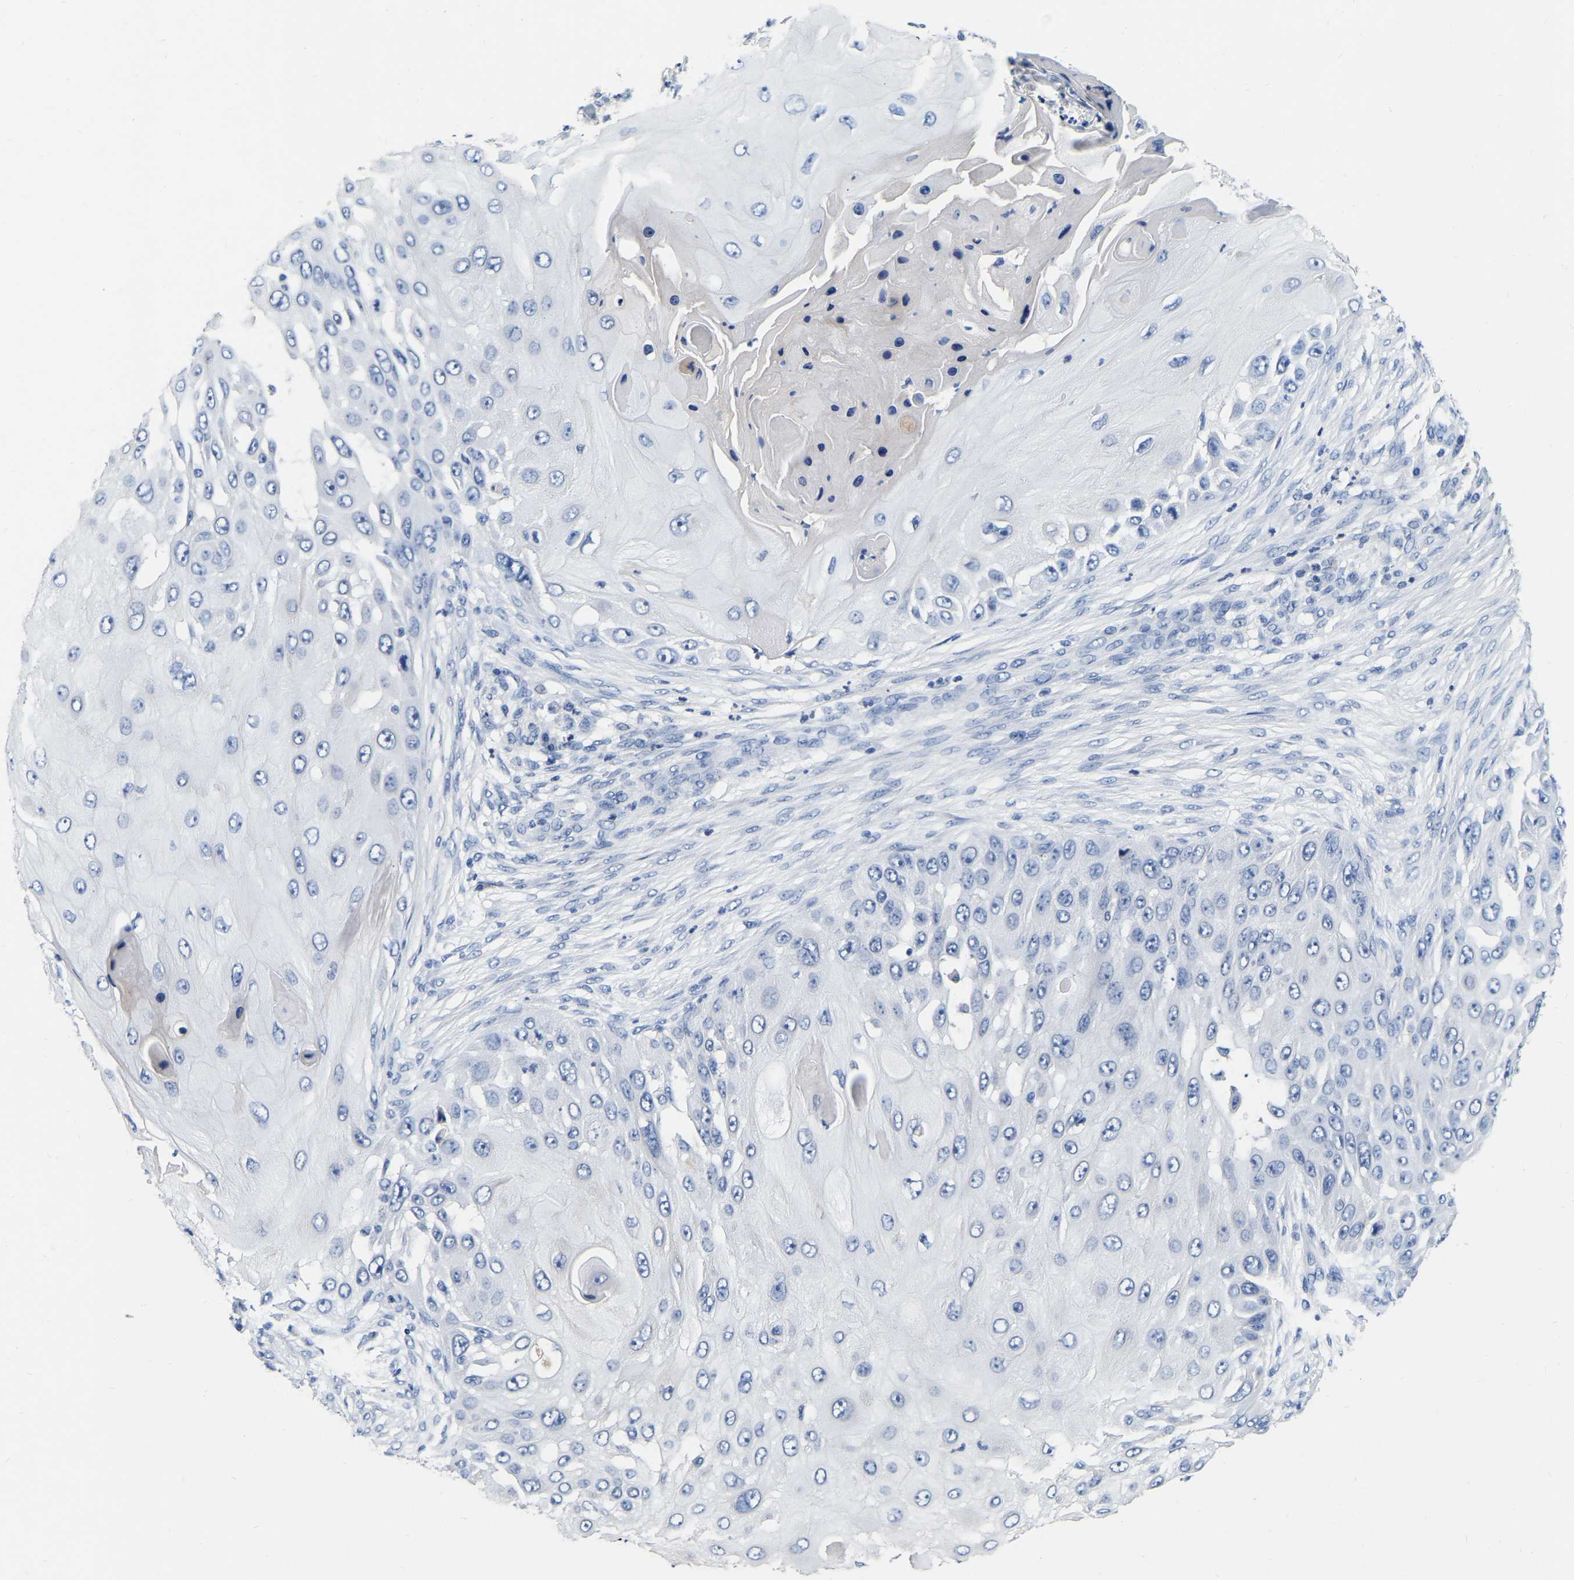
{"staining": {"intensity": "negative", "quantity": "none", "location": "none"}, "tissue": "skin cancer", "cell_type": "Tumor cells", "image_type": "cancer", "snomed": [{"axis": "morphology", "description": "Squamous cell carcinoma, NOS"}, {"axis": "topography", "description": "Skin"}], "caption": "The photomicrograph reveals no staining of tumor cells in skin cancer.", "gene": "RAB27B", "patient": {"sex": "female", "age": 44}}